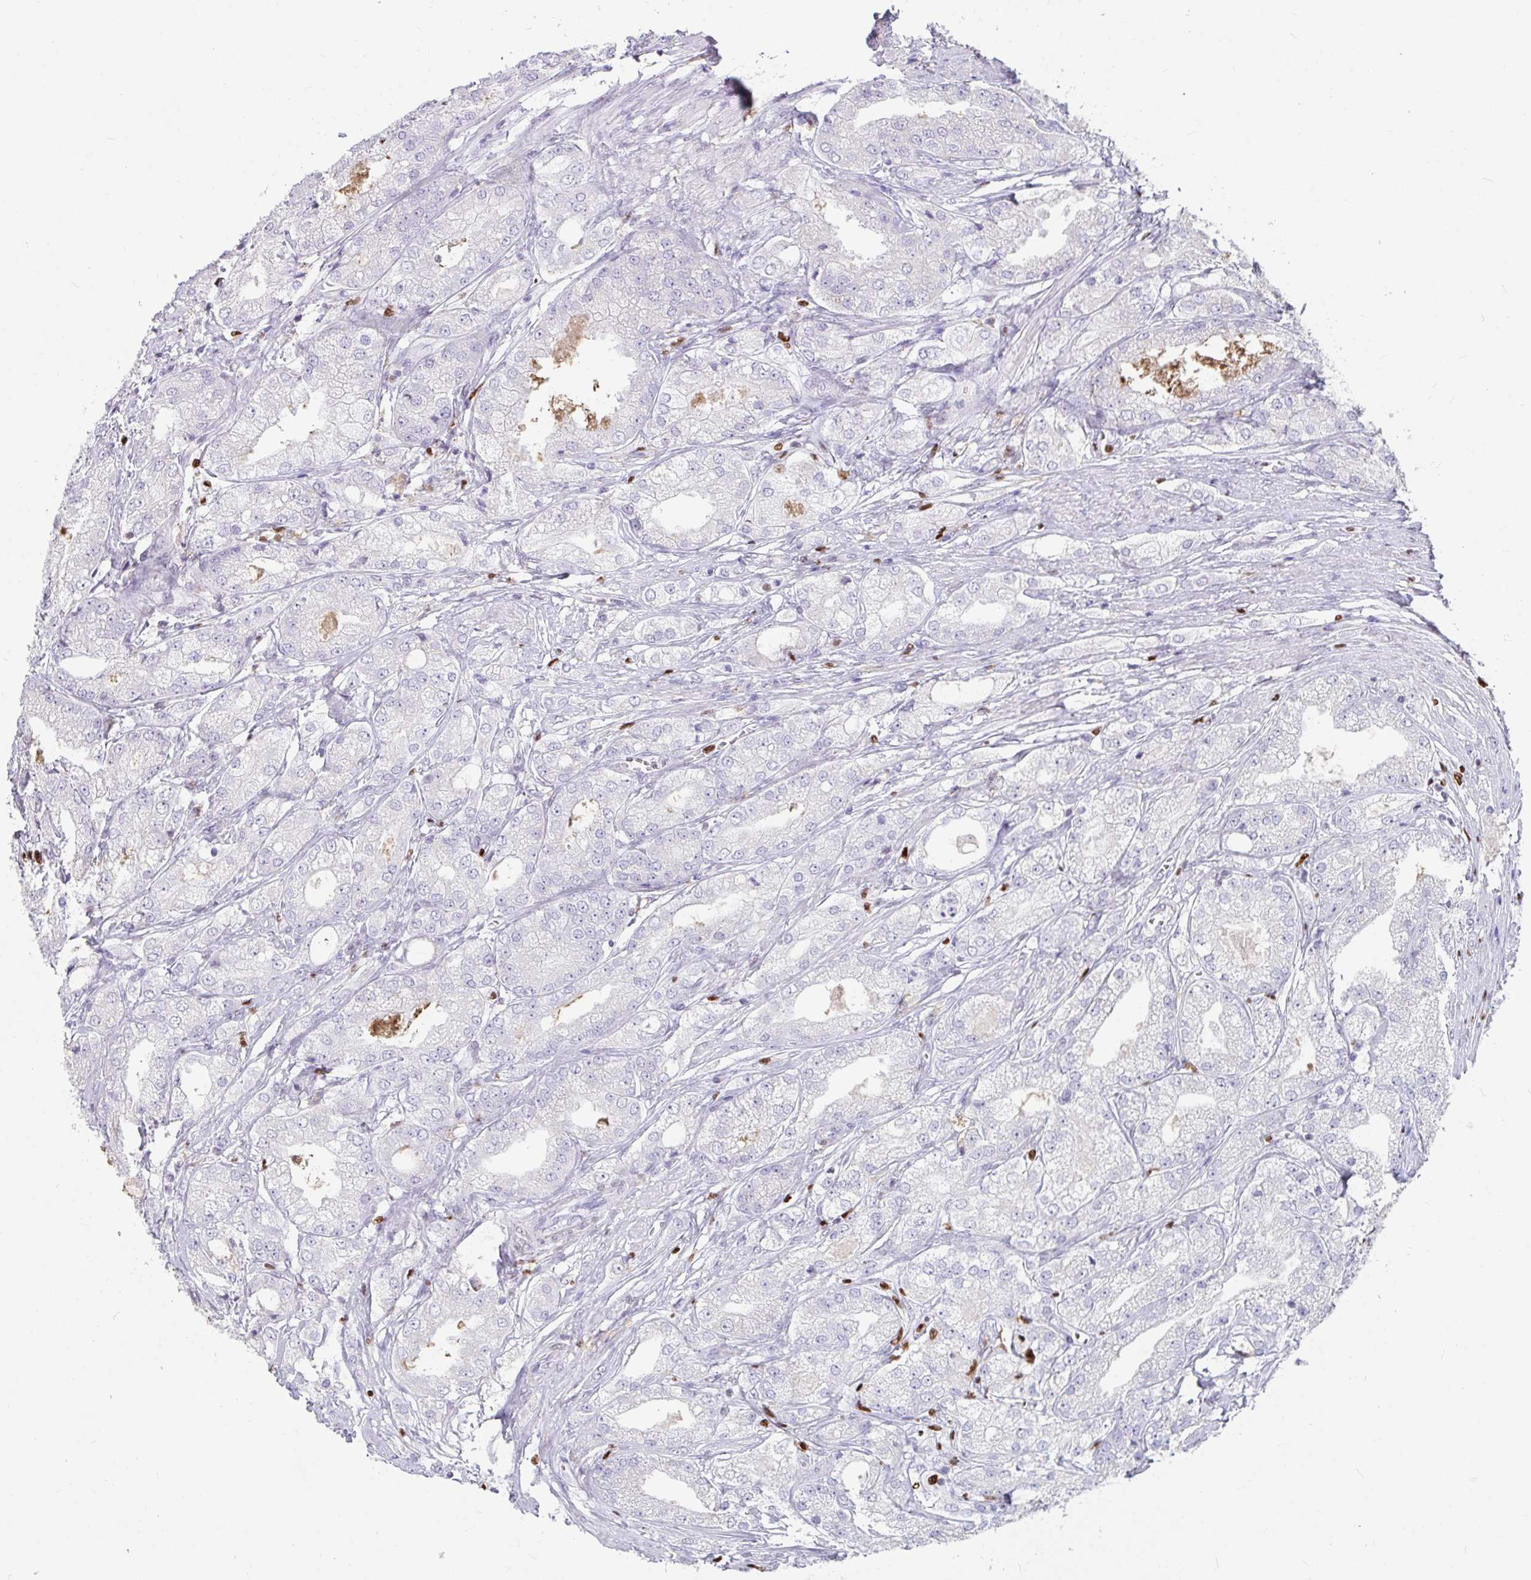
{"staining": {"intensity": "negative", "quantity": "none", "location": "none"}, "tissue": "prostate cancer", "cell_type": "Tumor cells", "image_type": "cancer", "snomed": [{"axis": "morphology", "description": "Adenocarcinoma, High grade"}, {"axis": "topography", "description": "Prostate"}], "caption": "Tumor cells are negative for protein expression in human adenocarcinoma (high-grade) (prostate). The staining was performed using DAB to visualize the protein expression in brown, while the nuclei were stained in blue with hematoxylin (Magnification: 20x).", "gene": "ZNF586", "patient": {"sex": "male", "age": 61}}